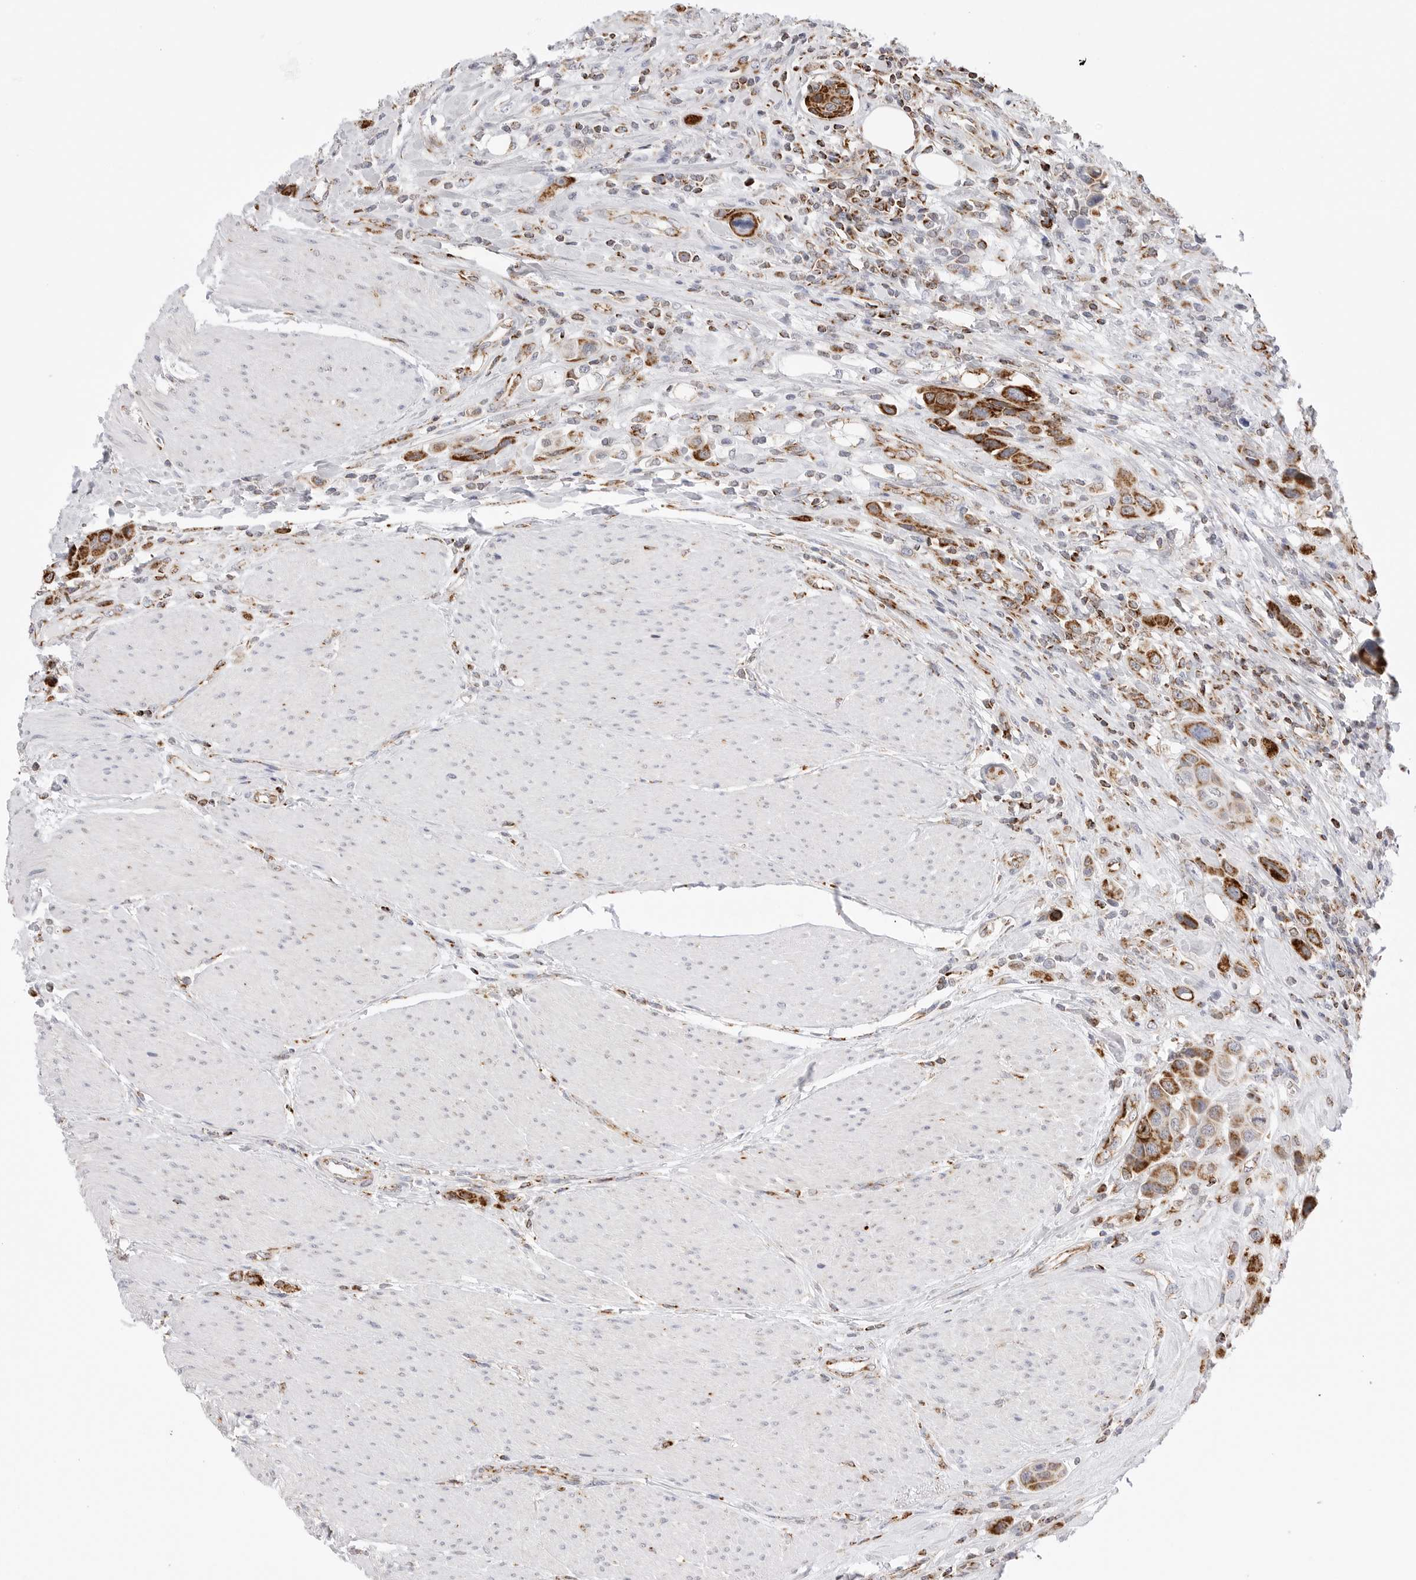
{"staining": {"intensity": "strong", "quantity": ">75%", "location": "cytoplasmic/membranous"}, "tissue": "urothelial cancer", "cell_type": "Tumor cells", "image_type": "cancer", "snomed": [{"axis": "morphology", "description": "Urothelial carcinoma, High grade"}, {"axis": "topography", "description": "Urinary bladder"}], "caption": "High-grade urothelial carcinoma stained for a protein exhibits strong cytoplasmic/membranous positivity in tumor cells.", "gene": "ATP5IF1", "patient": {"sex": "male", "age": 50}}